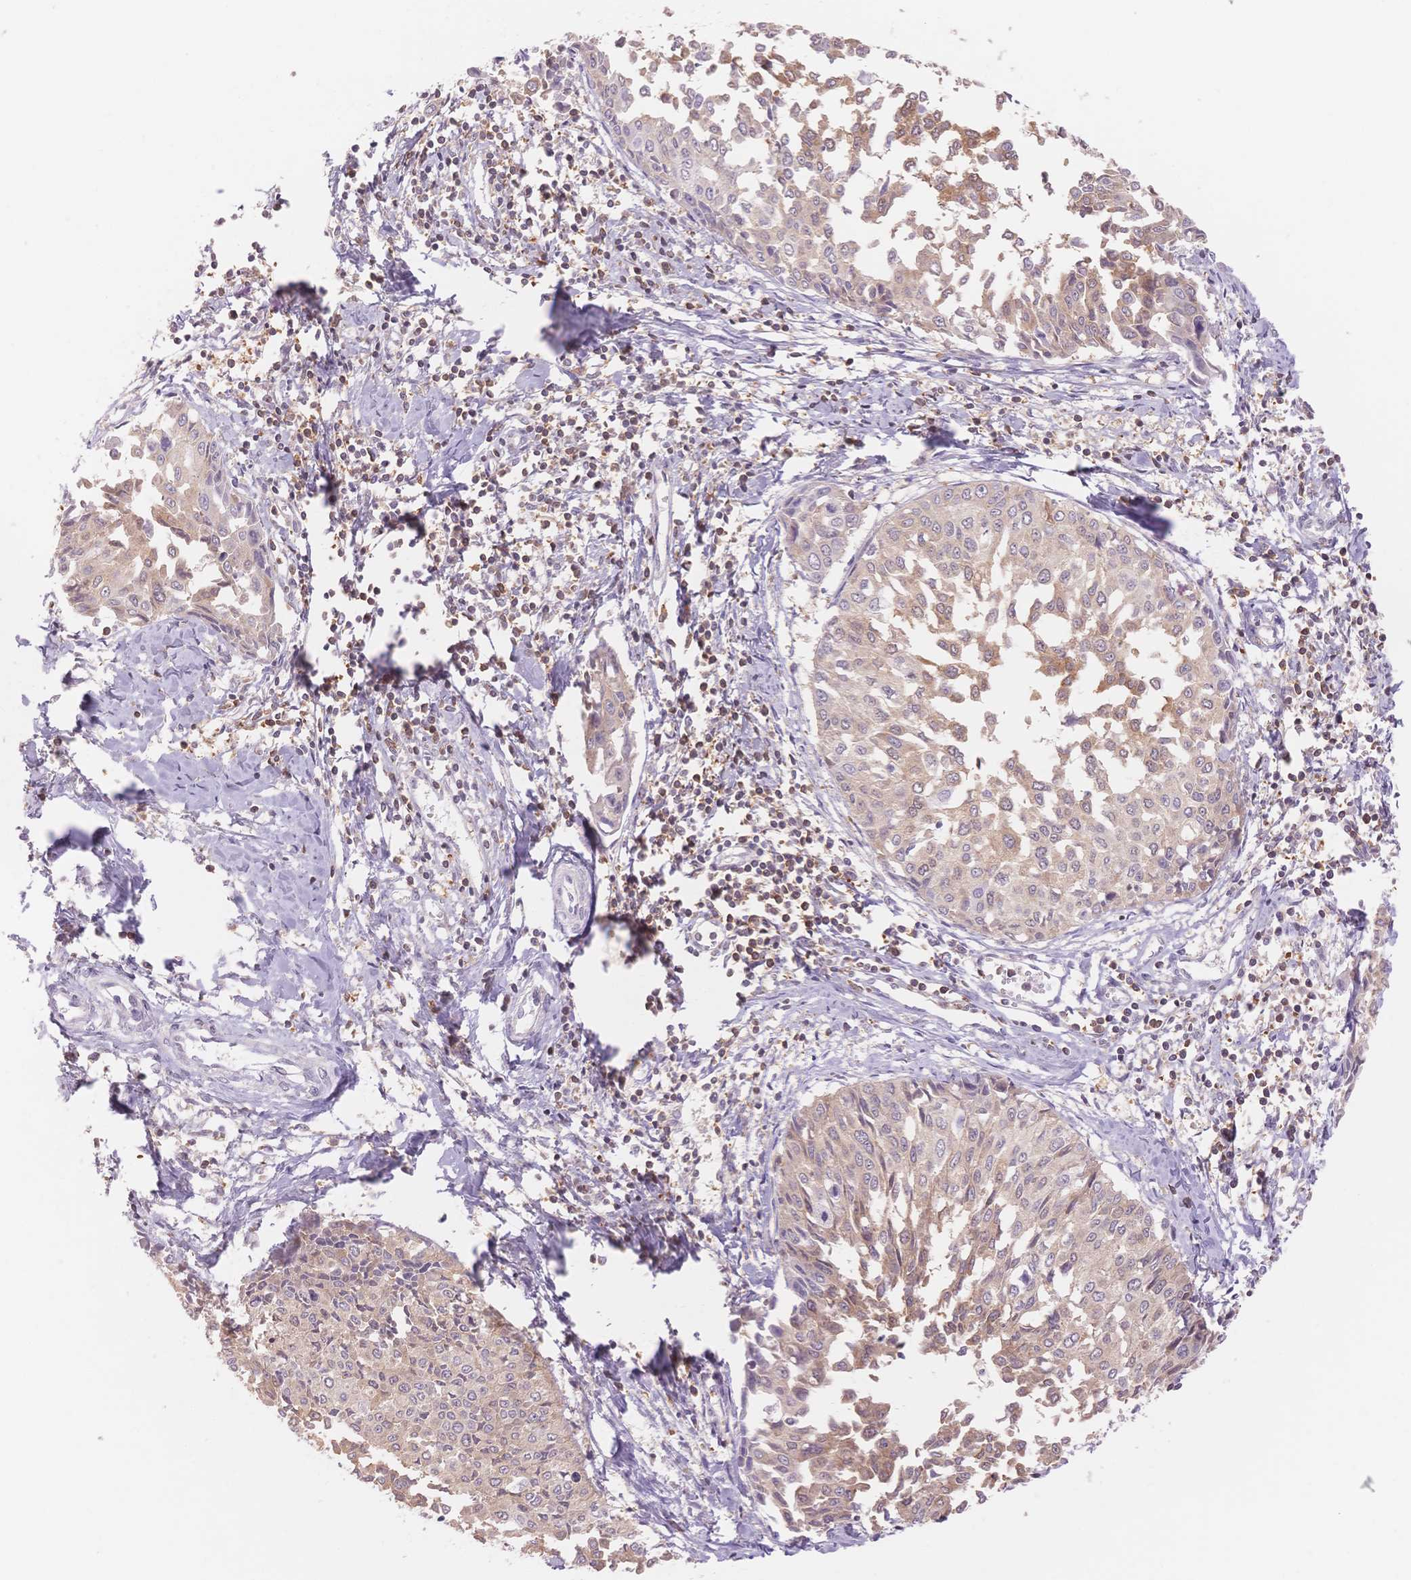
{"staining": {"intensity": "weak", "quantity": "<25%", "location": "cytoplasmic/membranous"}, "tissue": "cervical cancer", "cell_type": "Tumor cells", "image_type": "cancer", "snomed": [{"axis": "morphology", "description": "Squamous cell carcinoma, NOS"}, {"axis": "topography", "description": "Cervix"}], "caption": "Protein analysis of cervical squamous cell carcinoma demonstrates no significant expression in tumor cells.", "gene": "STK39", "patient": {"sex": "female", "age": 50}}